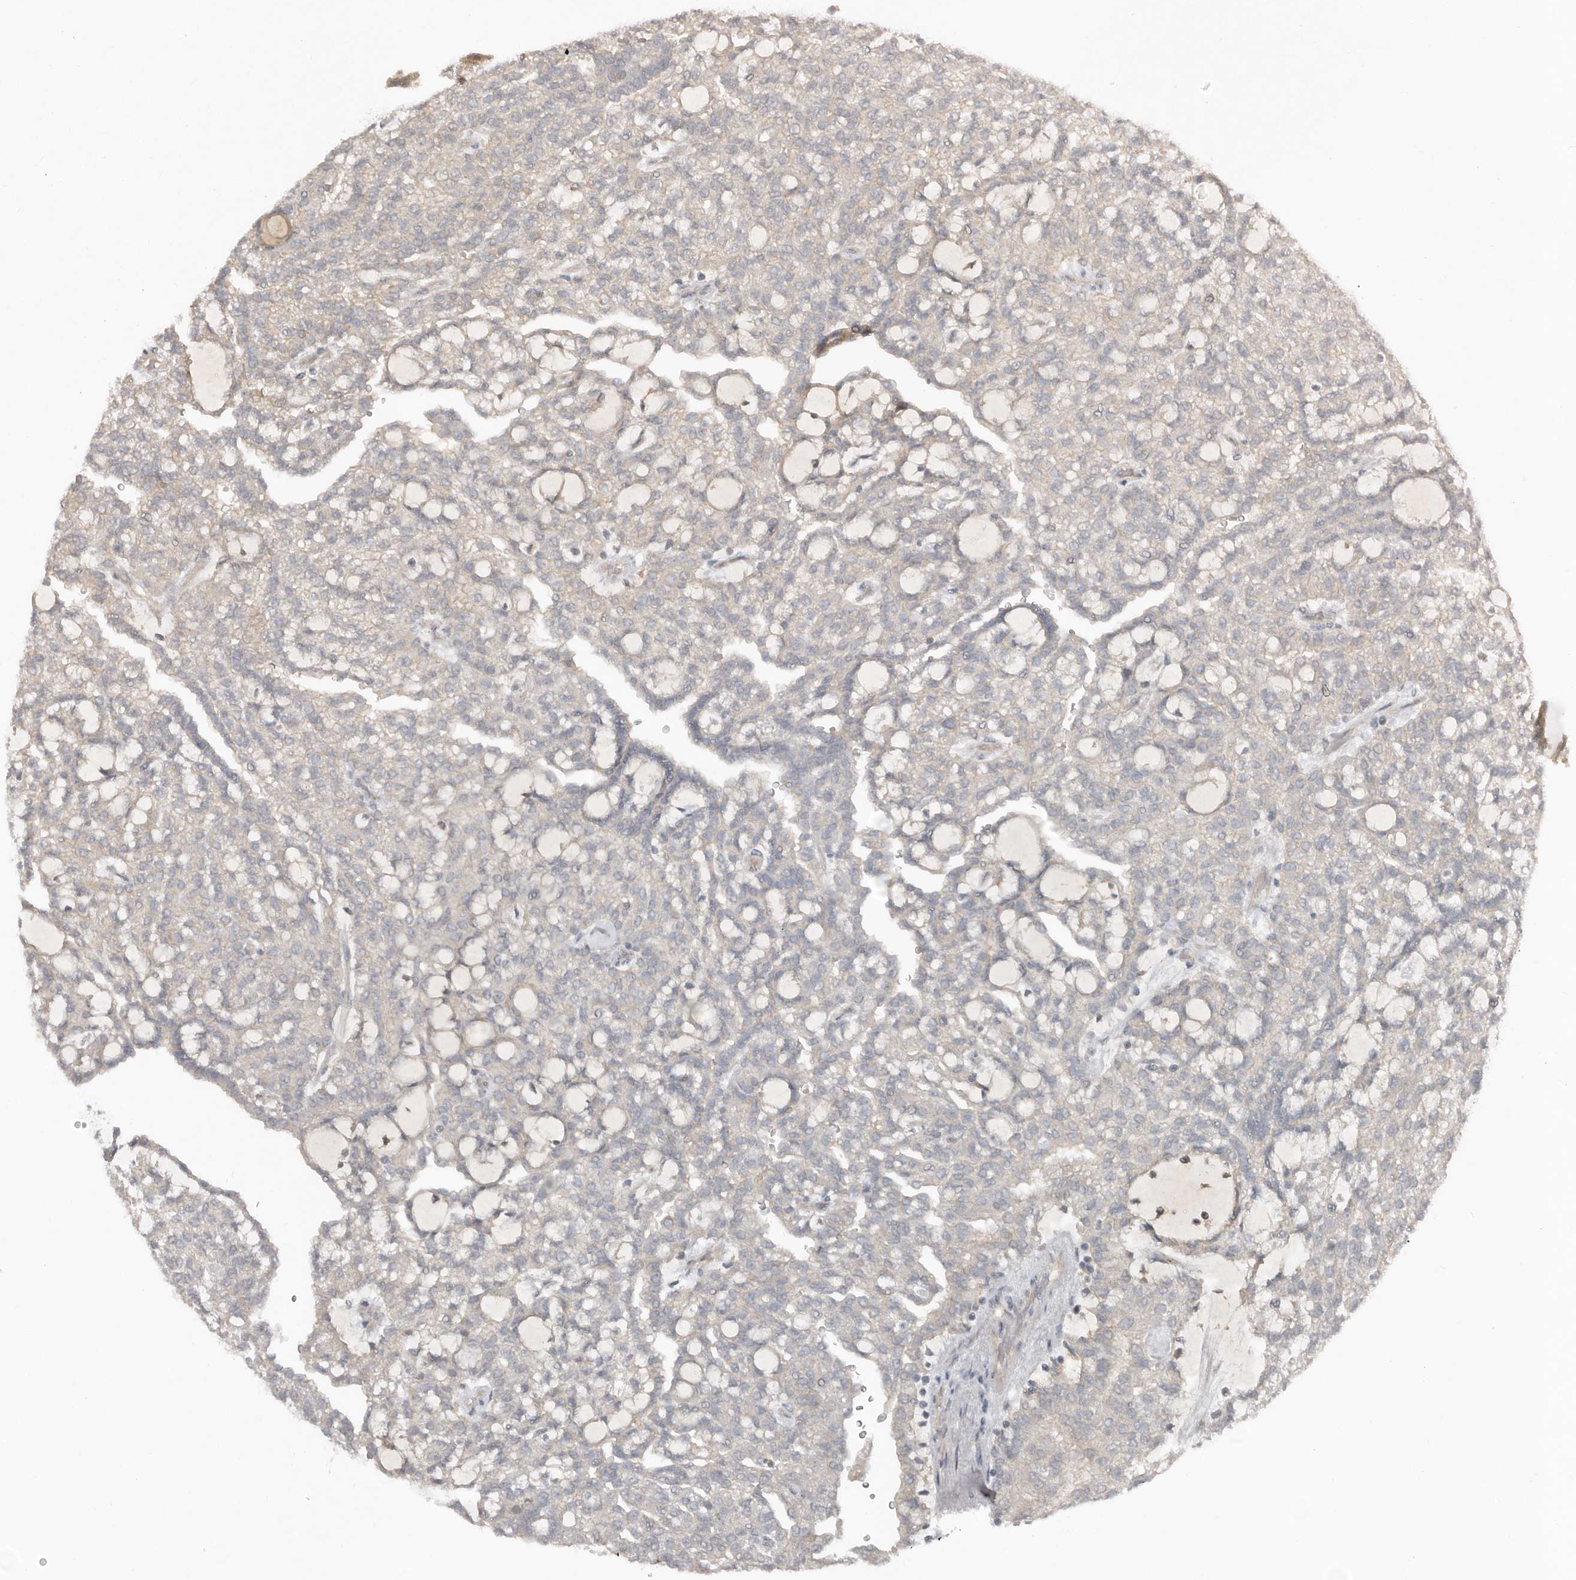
{"staining": {"intensity": "negative", "quantity": "none", "location": "none"}, "tissue": "renal cancer", "cell_type": "Tumor cells", "image_type": "cancer", "snomed": [{"axis": "morphology", "description": "Adenocarcinoma, NOS"}, {"axis": "topography", "description": "Kidney"}], "caption": "IHC image of adenocarcinoma (renal) stained for a protein (brown), which shows no positivity in tumor cells. (DAB IHC with hematoxylin counter stain).", "gene": "TEAD3", "patient": {"sex": "male", "age": 63}}